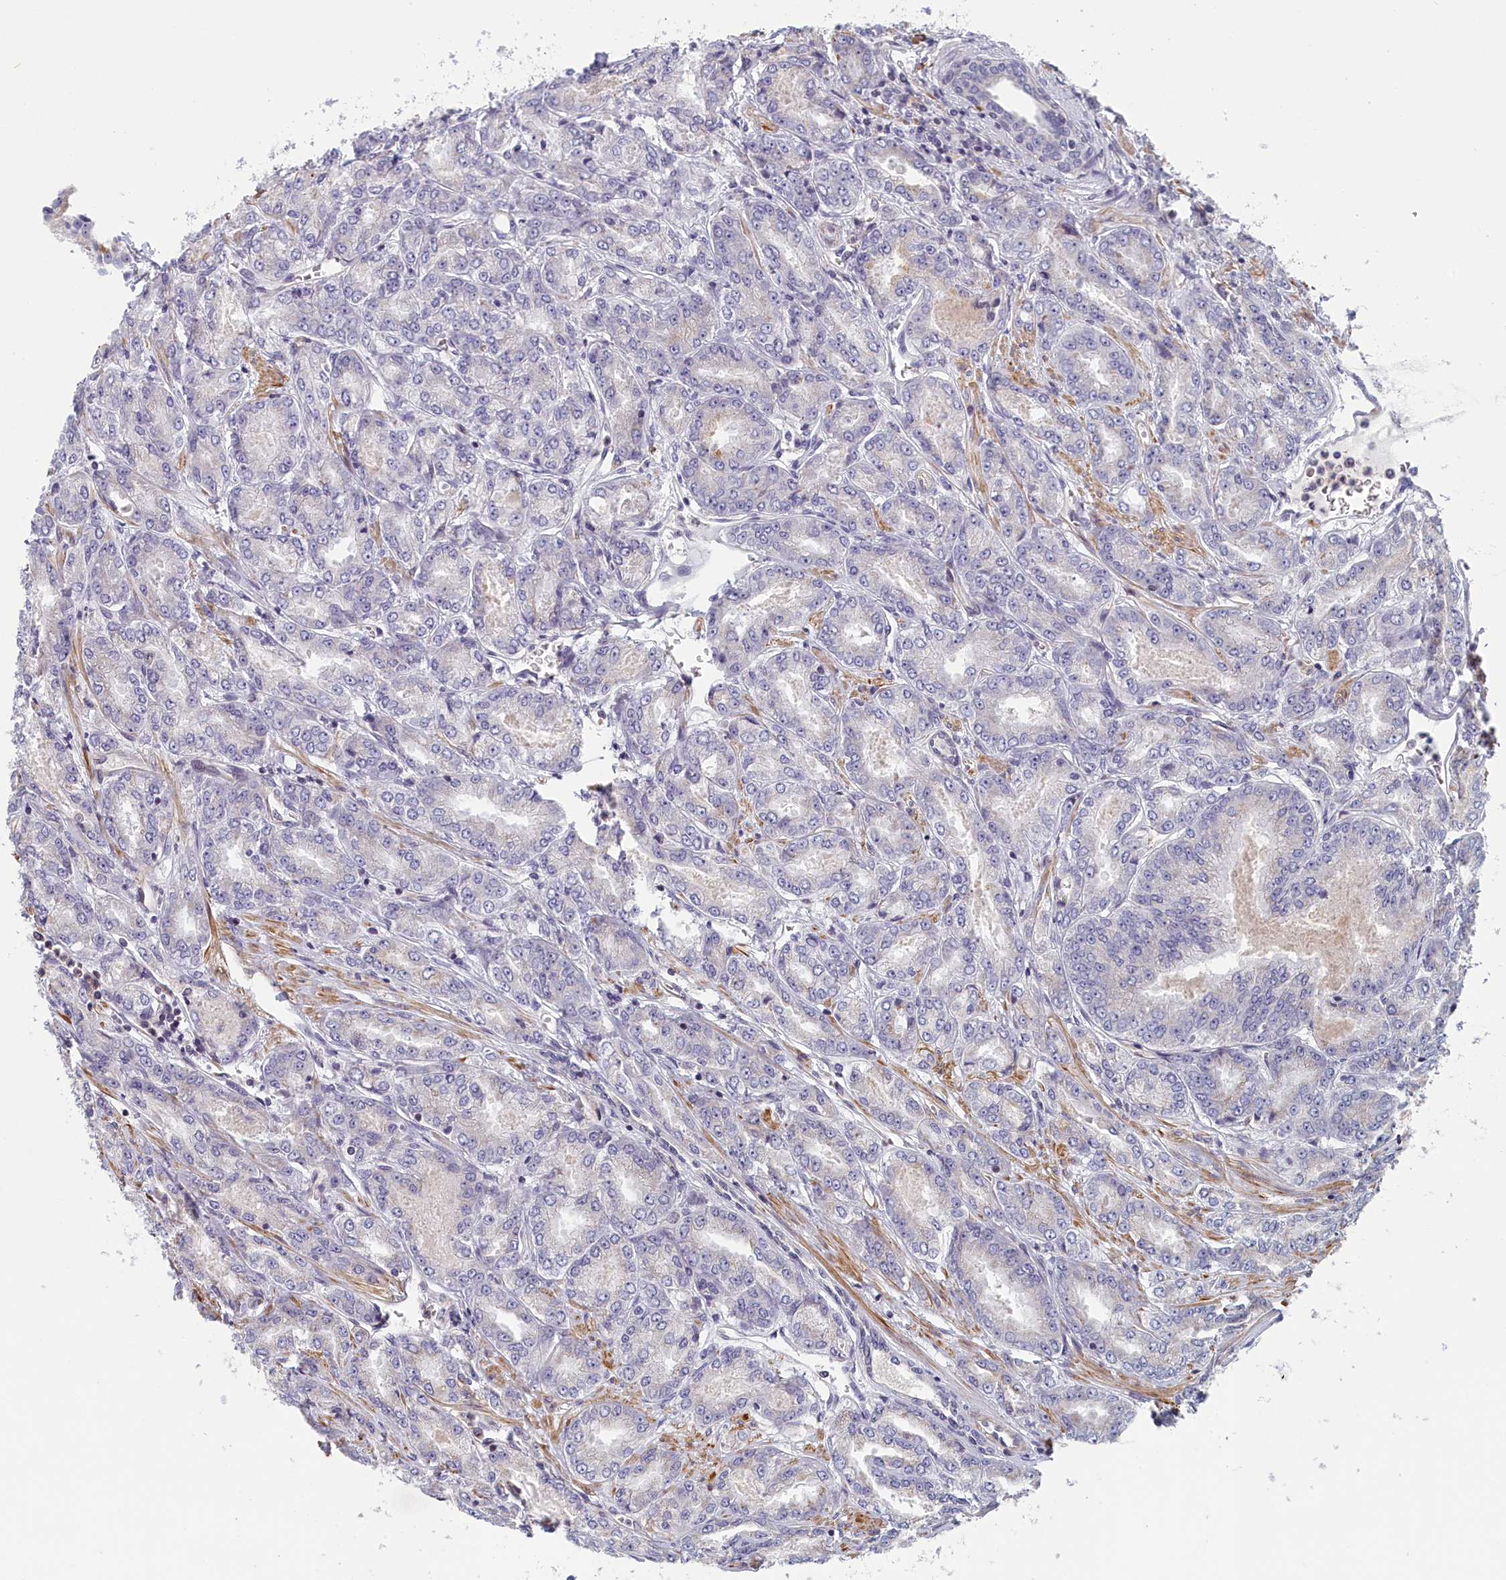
{"staining": {"intensity": "negative", "quantity": "none", "location": "none"}, "tissue": "prostate cancer", "cell_type": "Tumor cells", "image_type": "cancer", "snomed": [{"axis": "morphology", "description": "Adenocarcinoma, High grade"}, {"axis": "topography", "description": "Prostate"}], "caption": "A histopathology image of prostate cancer stained for a protein displays no brown staining in tumor cells.", "gene": "INTS4", "patient": {"sex": "male", "age": 74}}